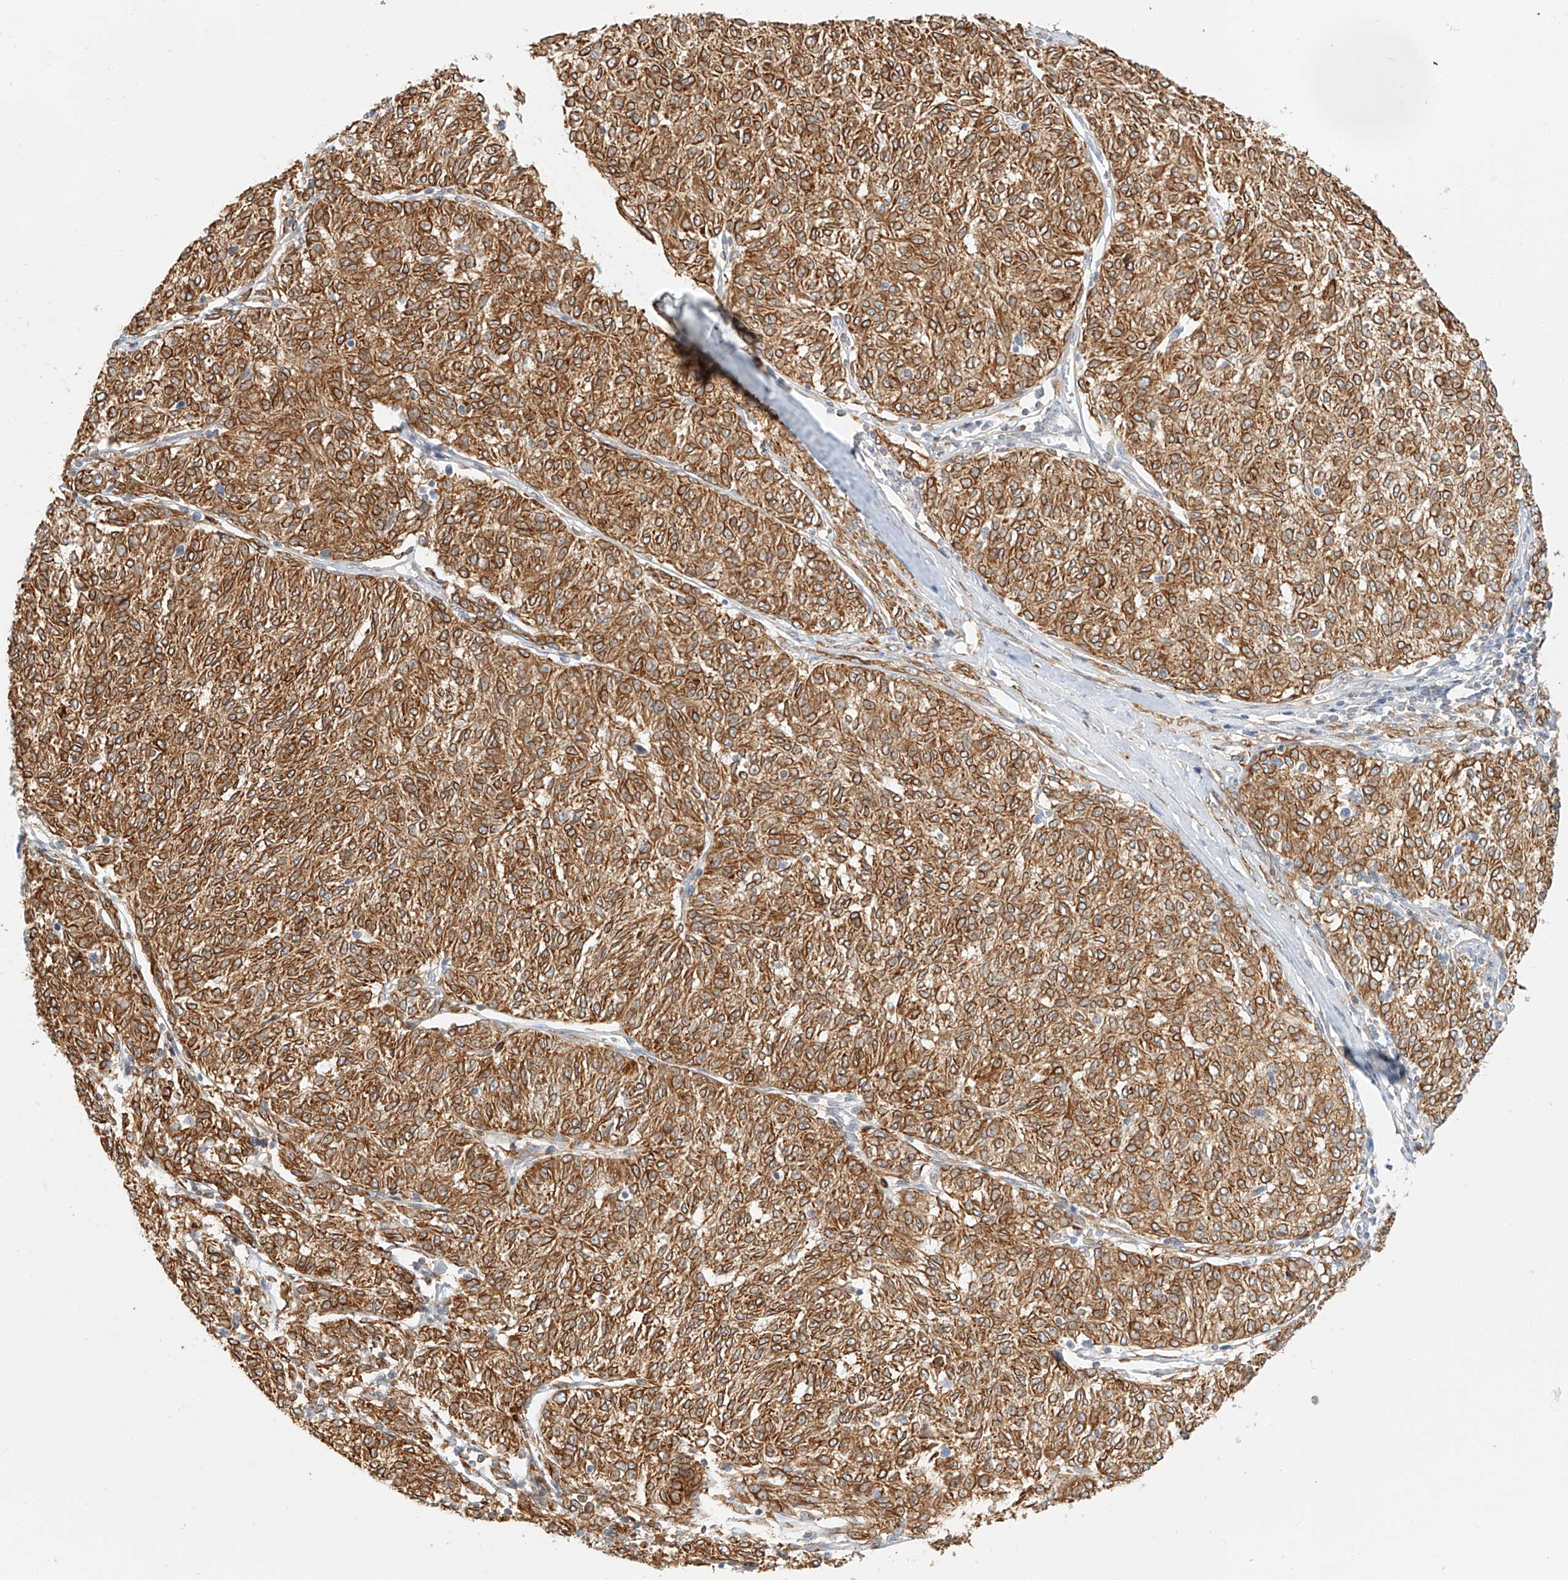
{"staining": {"intensity": "moderate", "quantity": ">75%", "location": "cytoplasmic/membranous"}, "tissue": "melanoma", "cell_type": "Tumor cells", "image_type": "cancer", "snomed": [{"axis": "morphology", "description": "Malignant melanoma, NOS"}, {"axis": "topography", "description": "Skin"}], "caption": "Moderate cytoplasmic/membranous protein staining is present in approximately >75% of tumor cells in malignant melanoma.", "gene": "DHRS7", "patient": {"sex": "female", "age": 72}}